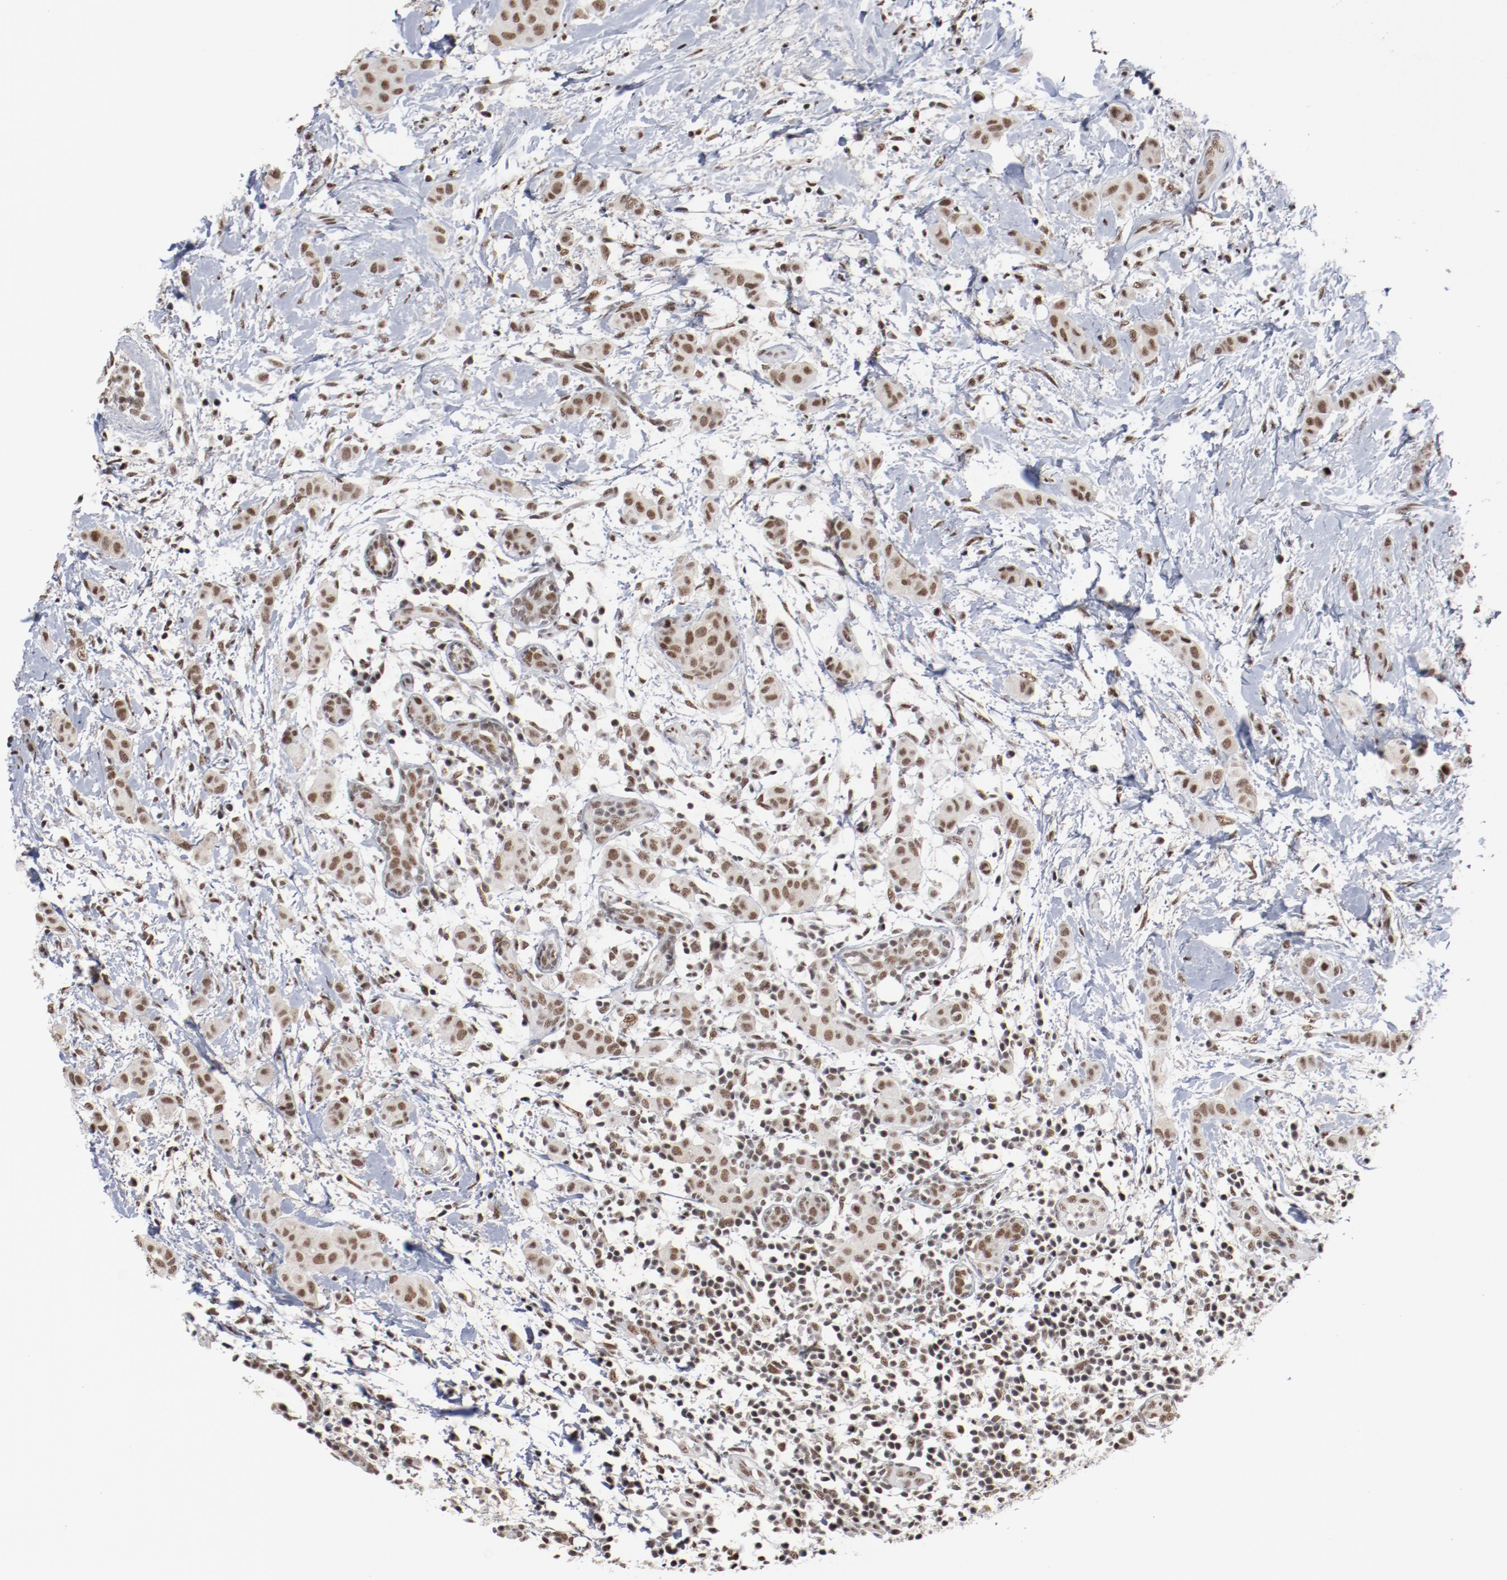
{"staining": {"intensity": "moderate", "quantity": ">75%", "location": "cytoplasmic/membranous,nuclear"}, "tissue": "breast cancer", "cell_type": "Tumor cells", "image_type": "cancer", "snomed": [{"axis": "morphology", "description": "Duct carcinoma"}, {"axis": "topography", "description": "Breast"}], "caption": "Breast cancer stained for a protein demonstrates moderate cytoplasmic/membranous and nuclear positivity in tumor cells.", "gene": "BUB3", "patient": {"sex": "female", "age": 40}}